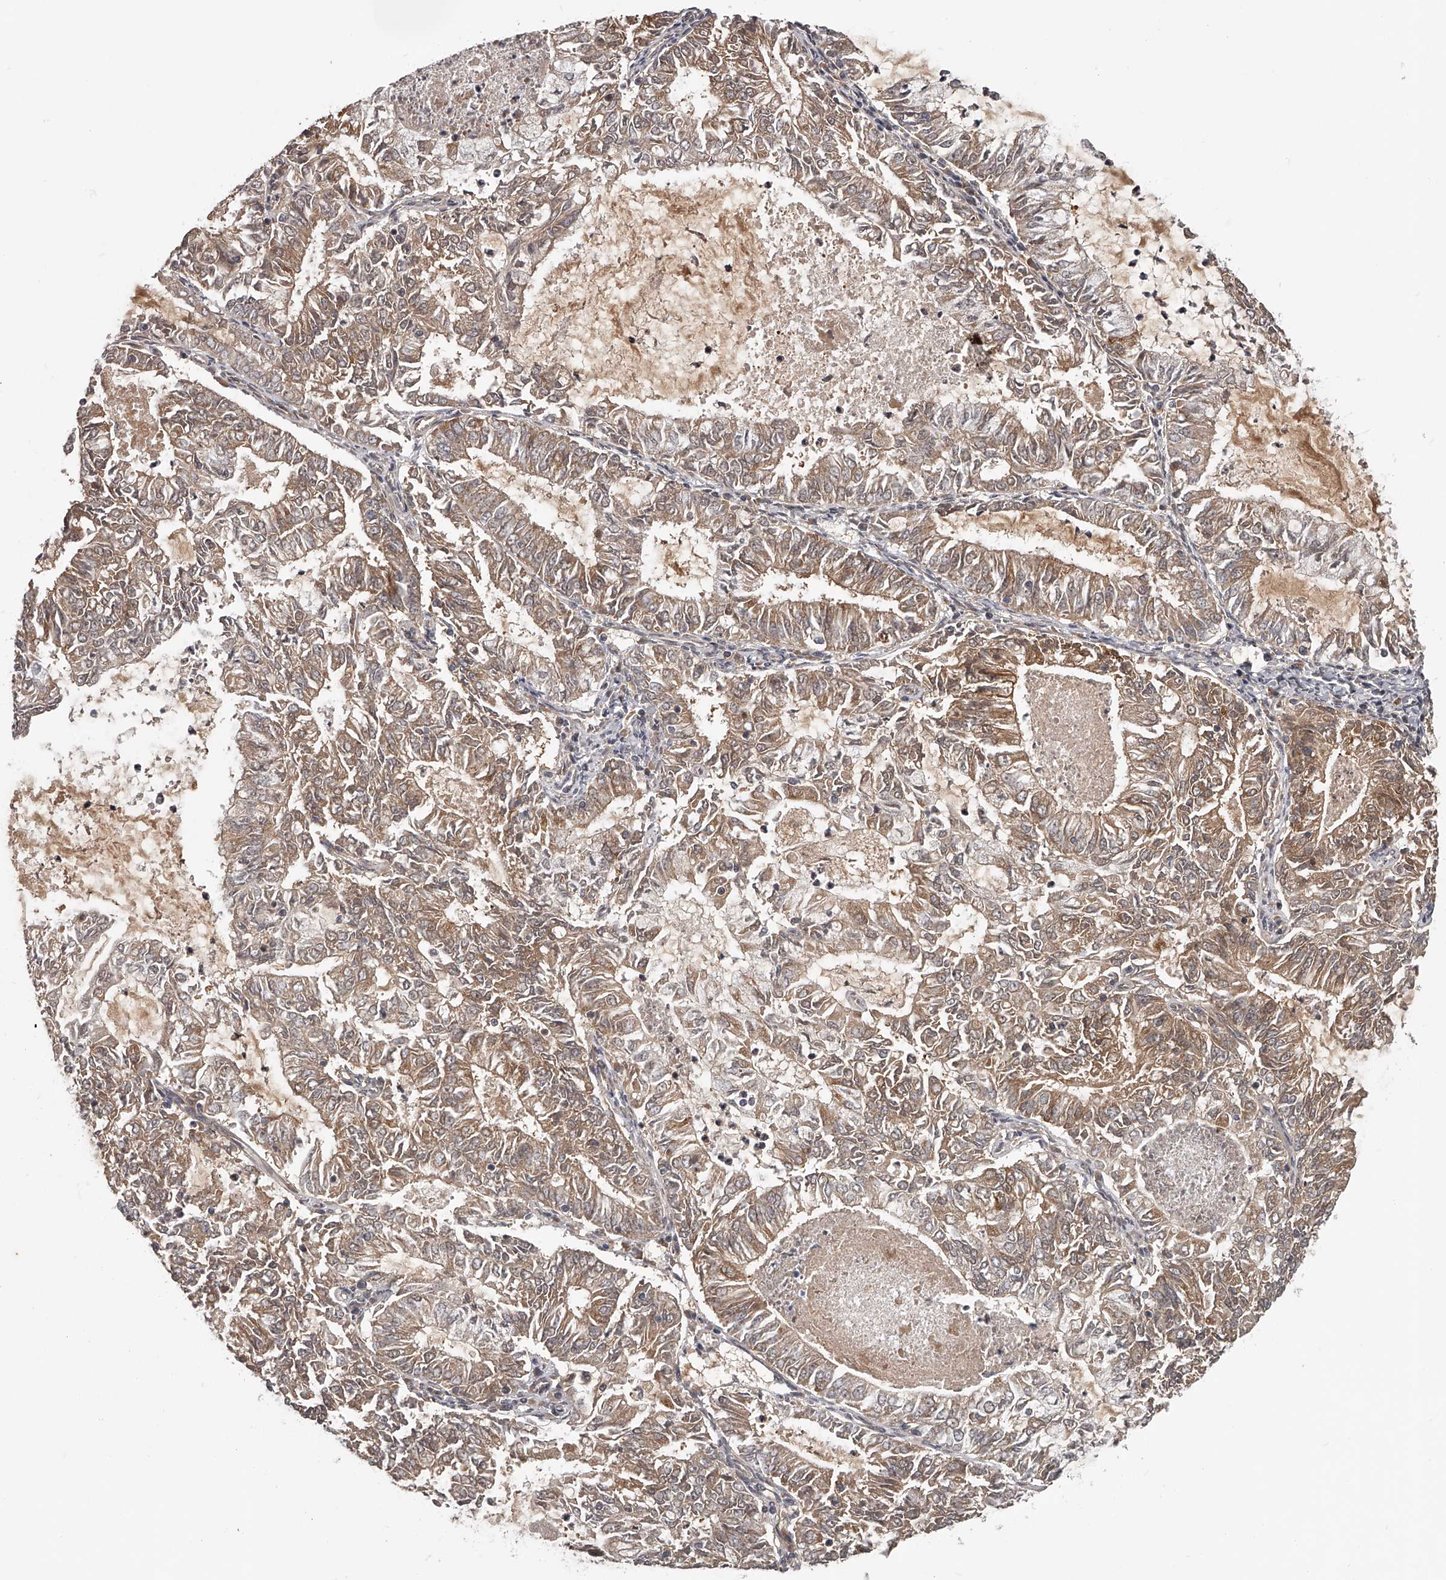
{"staining": {"intensity": "moderate", "quantity": ">75%", "location": "cytoplasmic/membranous"}, "tissue": "endometrial cancer", "cell_type": "Tumor cells", "image_type": "cancer", "snomed": [{"axis": "morphology", "description": "Adenocarcinoma, NOS"}, {"axis": "topography", "description": "Endometrium"}], "caption": "Tumor cells display moderate cytoplasmic/membranous positivity in about >75% of cells in endometrial adenocarcinoma.", "gene": "GGCT", "patient": {"sex": "female", "age": 57}}